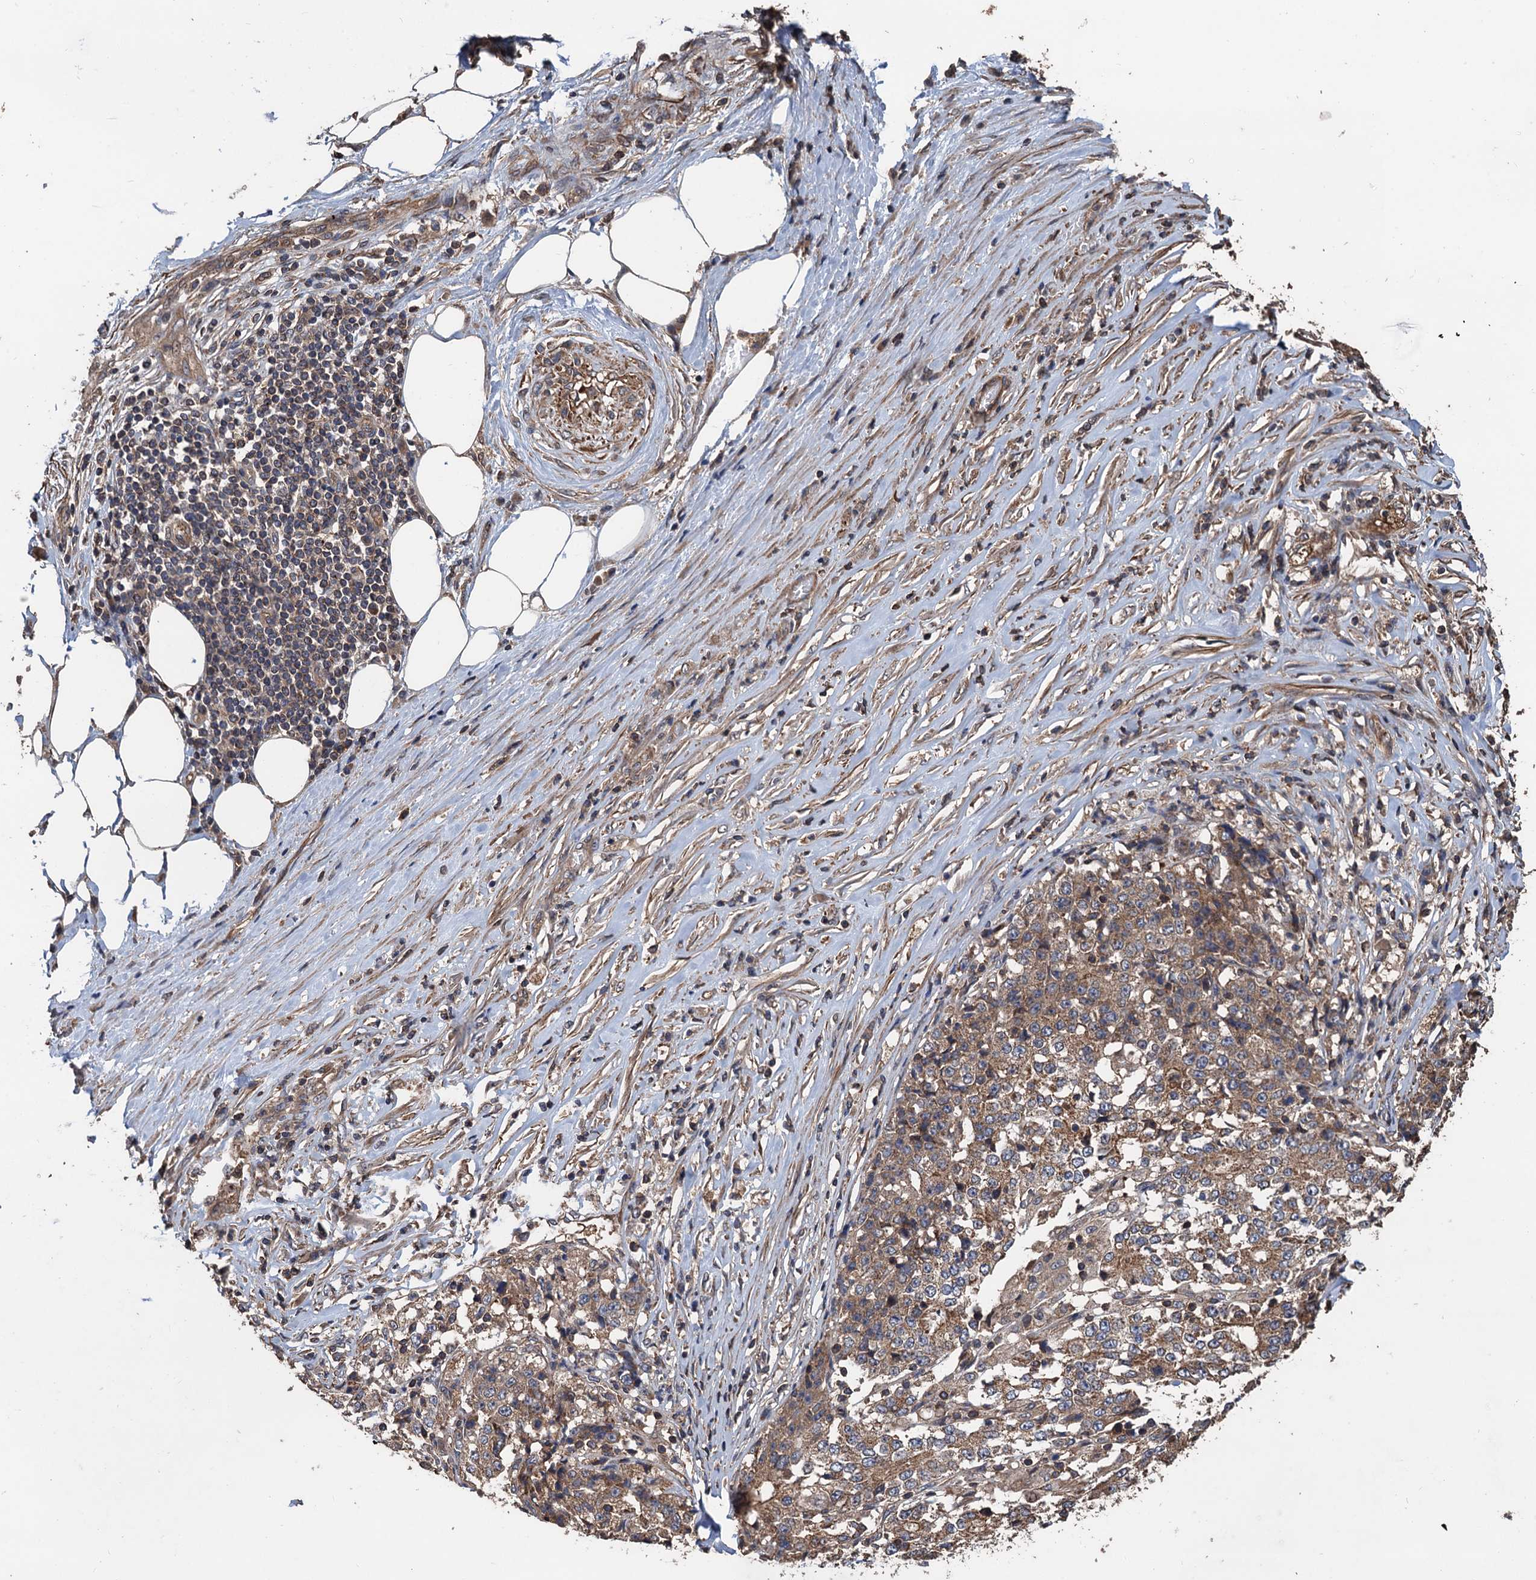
{"staining": {"intensity": "moderate", "quantity": ">75%", "location": "cytoplasmic/membranous"}, "tissue": "stomach cancer", "cell_type": "Tumor cells", "image_type": "cancer", "snomed": [{"axis": "morphology", "description": "Adenocarcinoma, NOS"}, {"axis": "topography", "description": "Stomach"}], "caption": "Brown immunohistochemical staining in stomach cancer (adenocarcinoma) reveals moderate cytoplasmic/membranous expression in about >75% of tumor cells.", "gene": "PPP4R1", "patient": {"sex": "male", "age": 59}}